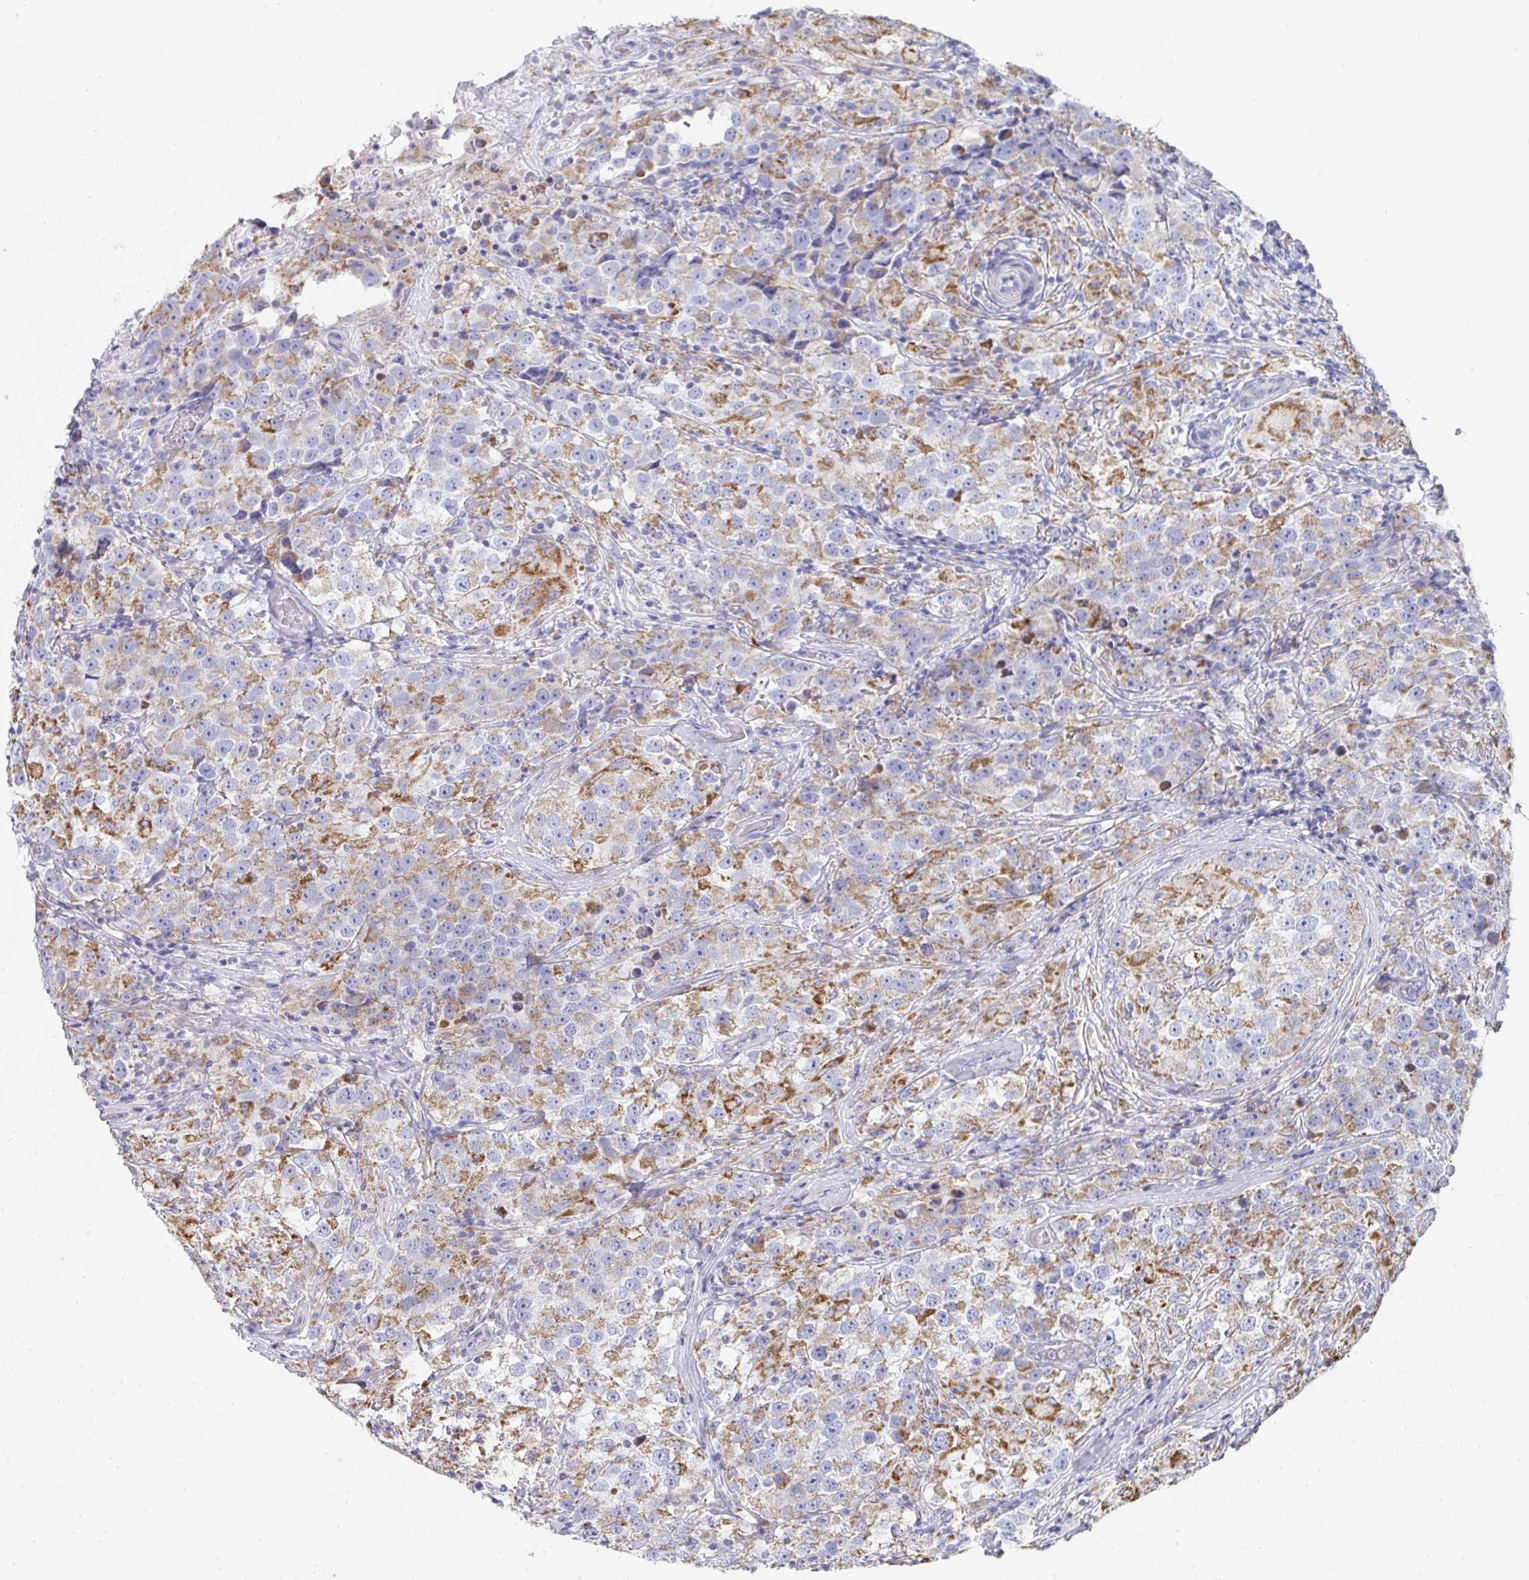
{"staining": {"intensity": "moderate", "quantity": ">75%", "location": "cytoplasmic/membranous"}, "tissue": "testis cancer", "cell_type": "Tumor cells", "image_type": "cancer", "snomed": [{"axis": "morphology", "description": "Seminoma, NOS"}, {"axis": "topography", "description": "Testis"}], "caption": "The photomicrograph reveals immunohistochemical staining of testis cancer. There is moderate cytoplasmic/membranous staining is seen in about >75% of tumor cells. (Brightfield microscopy of DAB IHC at high magnification).", "gene": "AIFM1", "patient": {"sex": "male", "age": 46}}